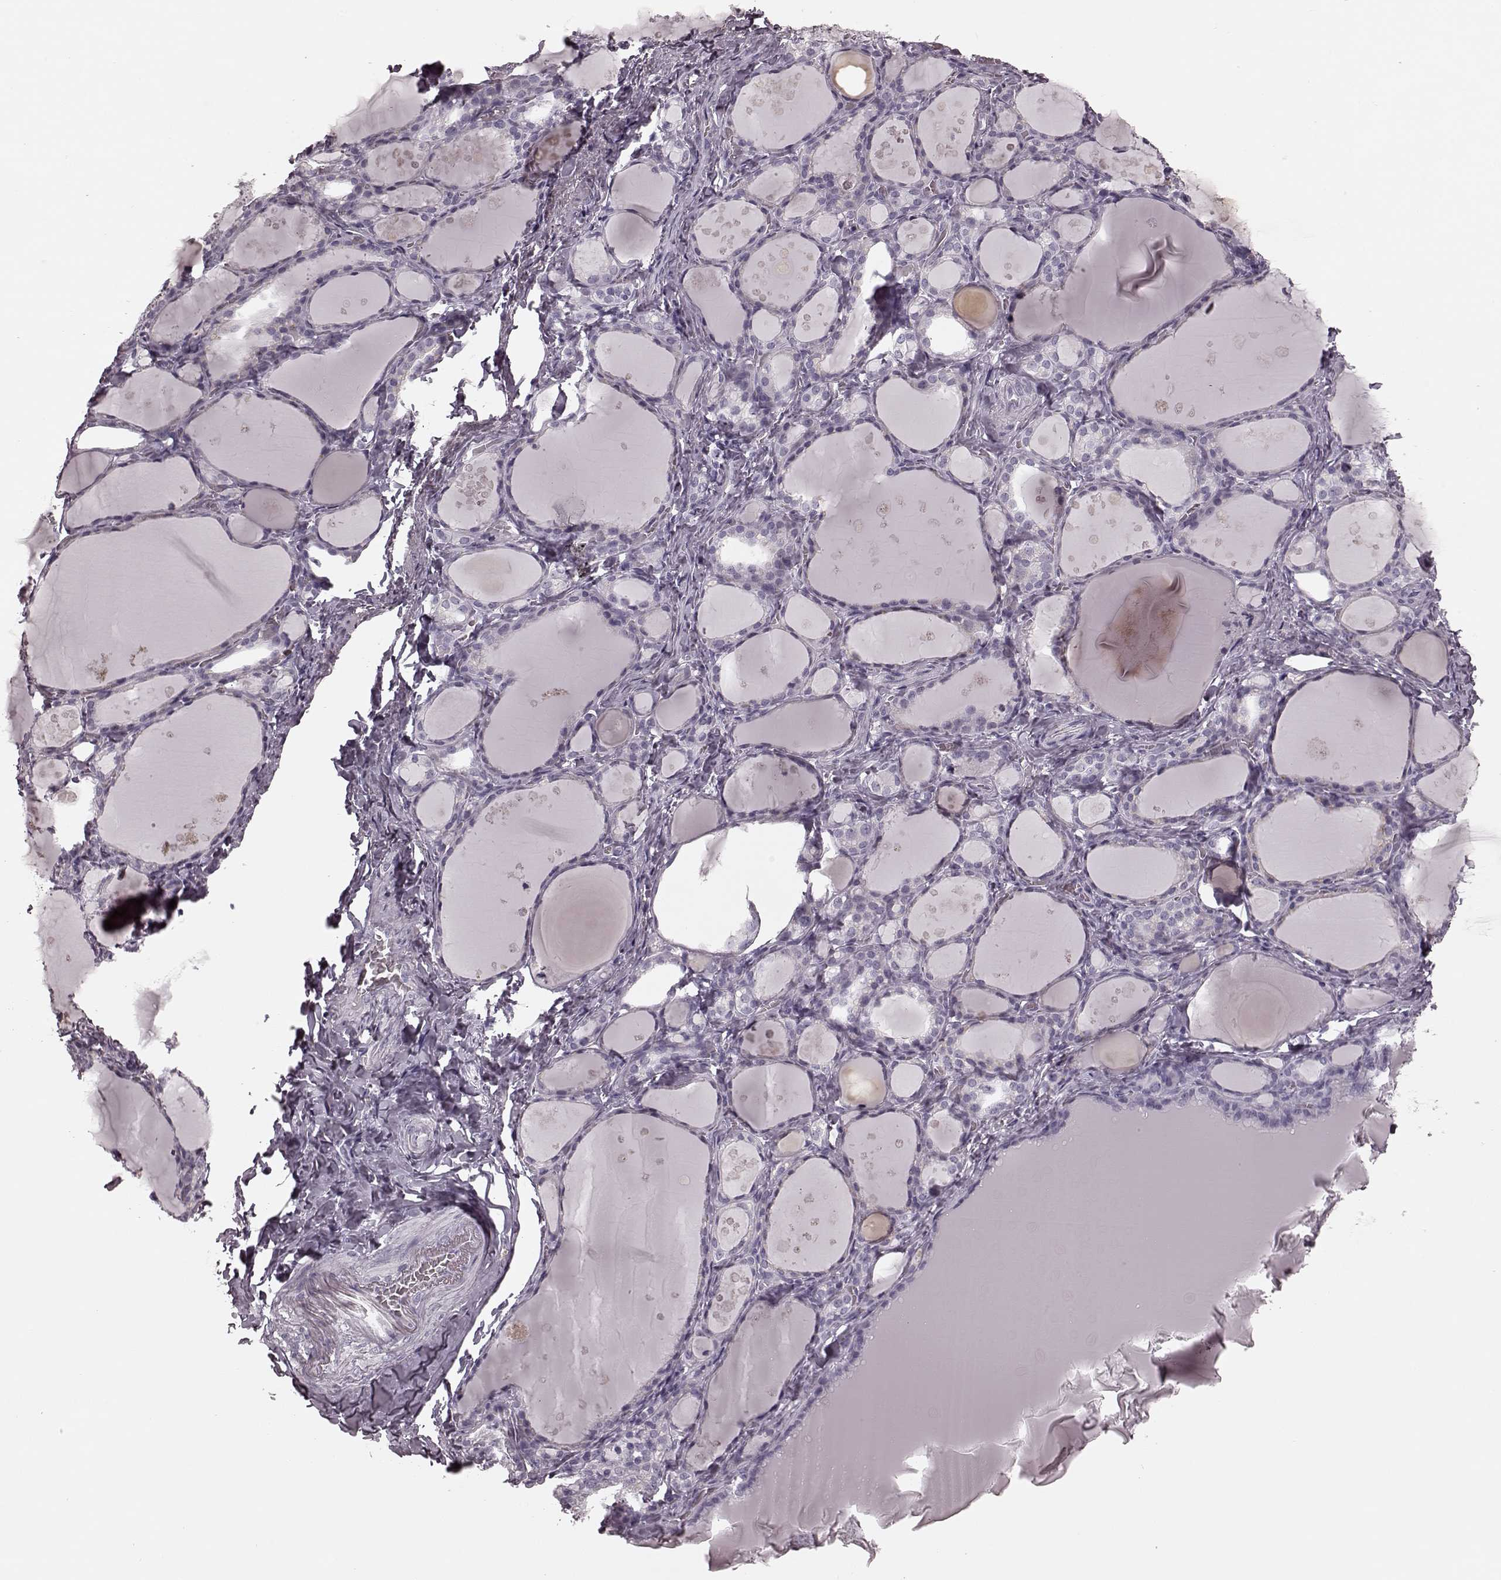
{"staining": {"intensity": "negative", "quantity": "none", "location": "none"}, "tissue": "thyroid gland", "cell_type": "Glandular cells", "image_type": "normal", "snomed": [{"axis": "morphology", "description": "Normal tissue, NOS"}, {"axis": "topography", "description": "Thyroid gland"}], "caption": "Immunohistochemistry (IHC) of normal thyroid gland demonstrates no expression in glandular cells.", "gene": "TRPM1", "patient": {"sex": "male", "age": 68}}